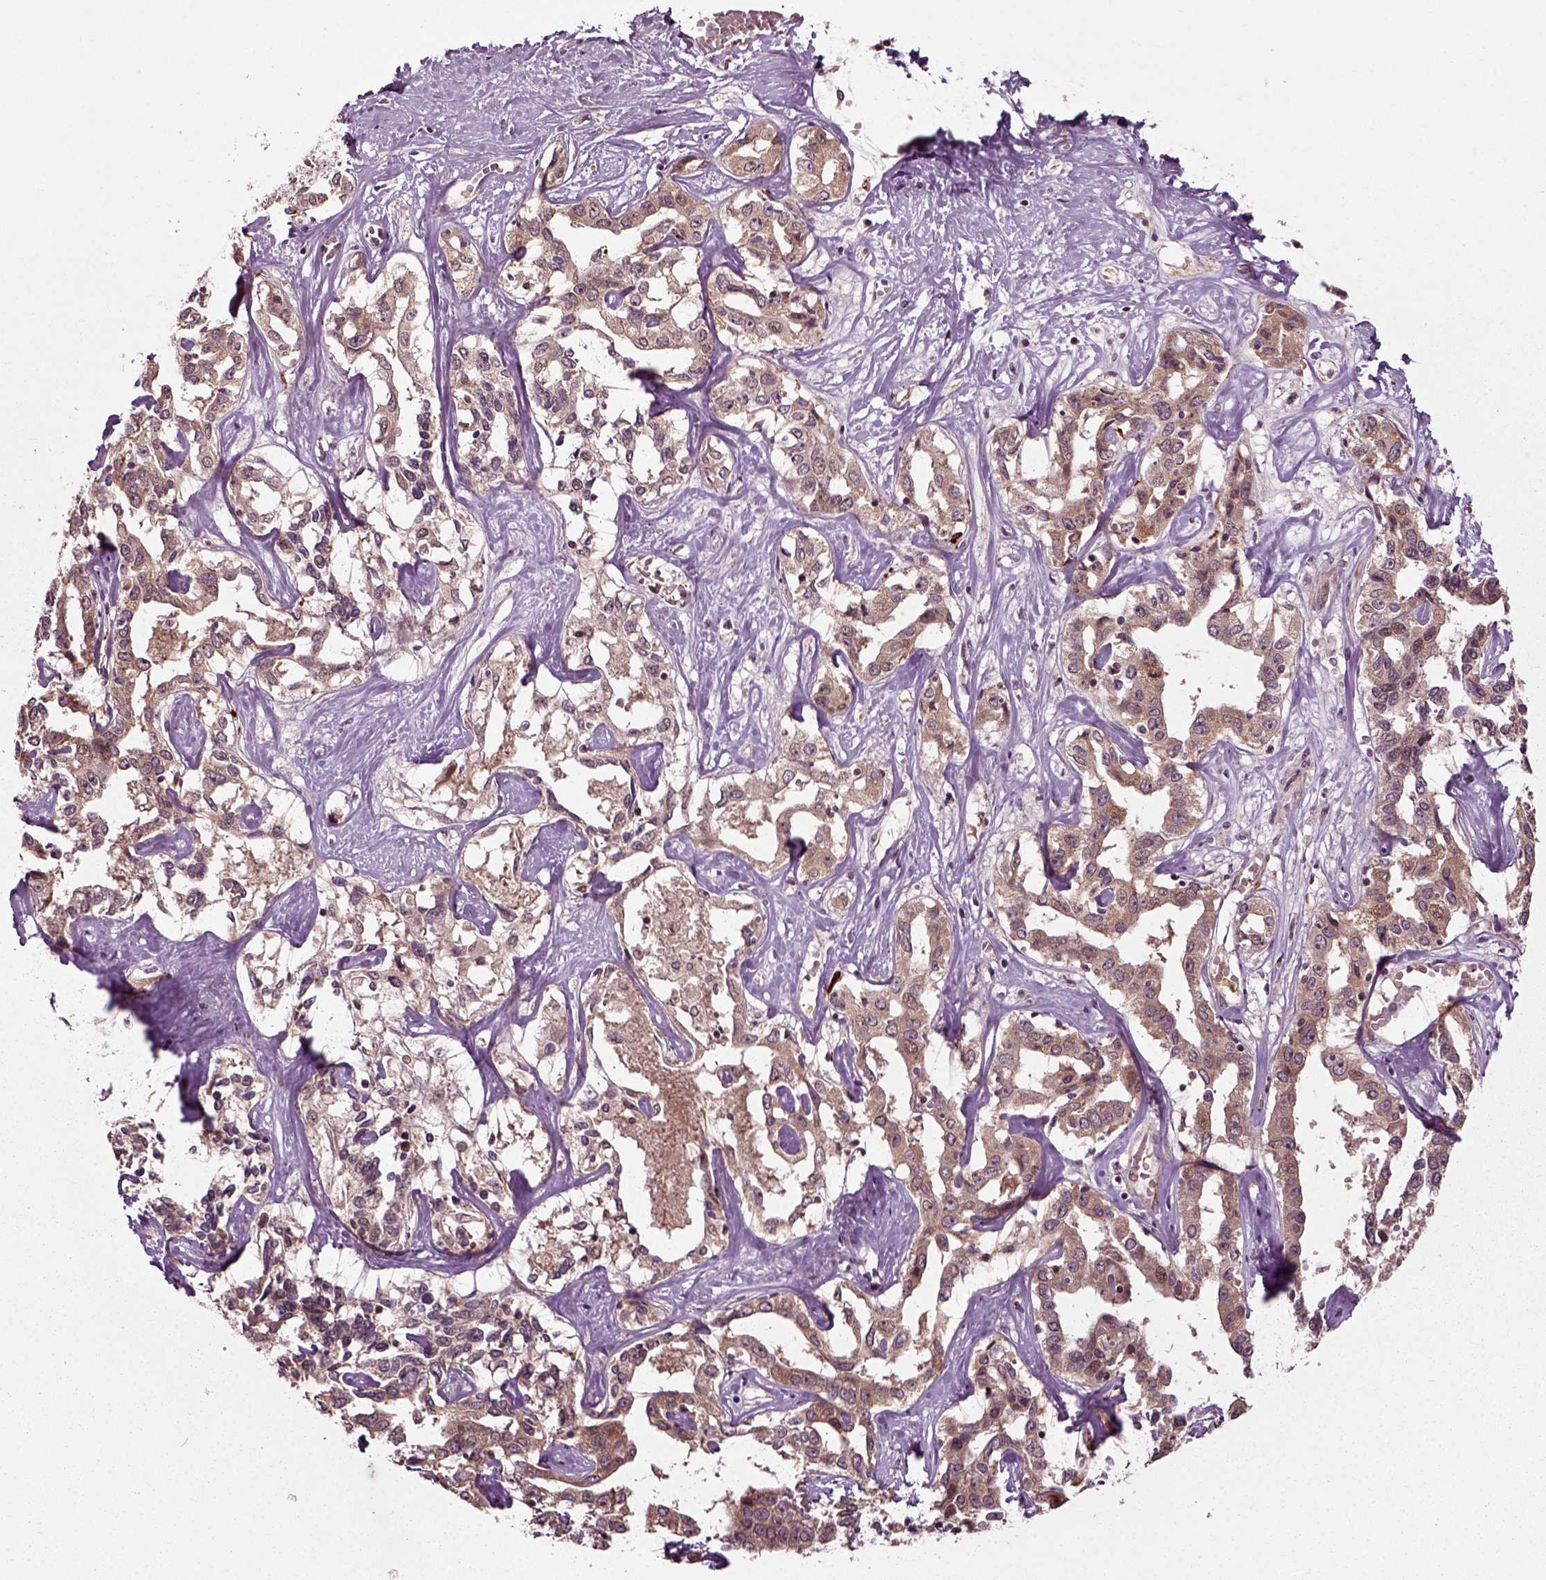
{"staining": {"intensity": "moderate", "quantity": ">75%", "location": "cytoplasmic/membranous"}, "tissue": "liver cancer", "cell_type": "Tumor cells", "image_type": "cancer", "snomed": [{"axis": "morphology", "description": "Cholangiocarcinoma"}, {"axis": "topography", "description": "Liver"}], "caption": "This micrograph displays liver cancer (cholangiocarcinoma) stained with immunohistochemistry (IHC) to label a protein in brown. The cytoplasmic/membranous of tumor cells show moderate positivity for the protein. Nuclei are counter-stained blue.", "gene": "PLCD3", "patient": {"sex": "male", "age": 59}}